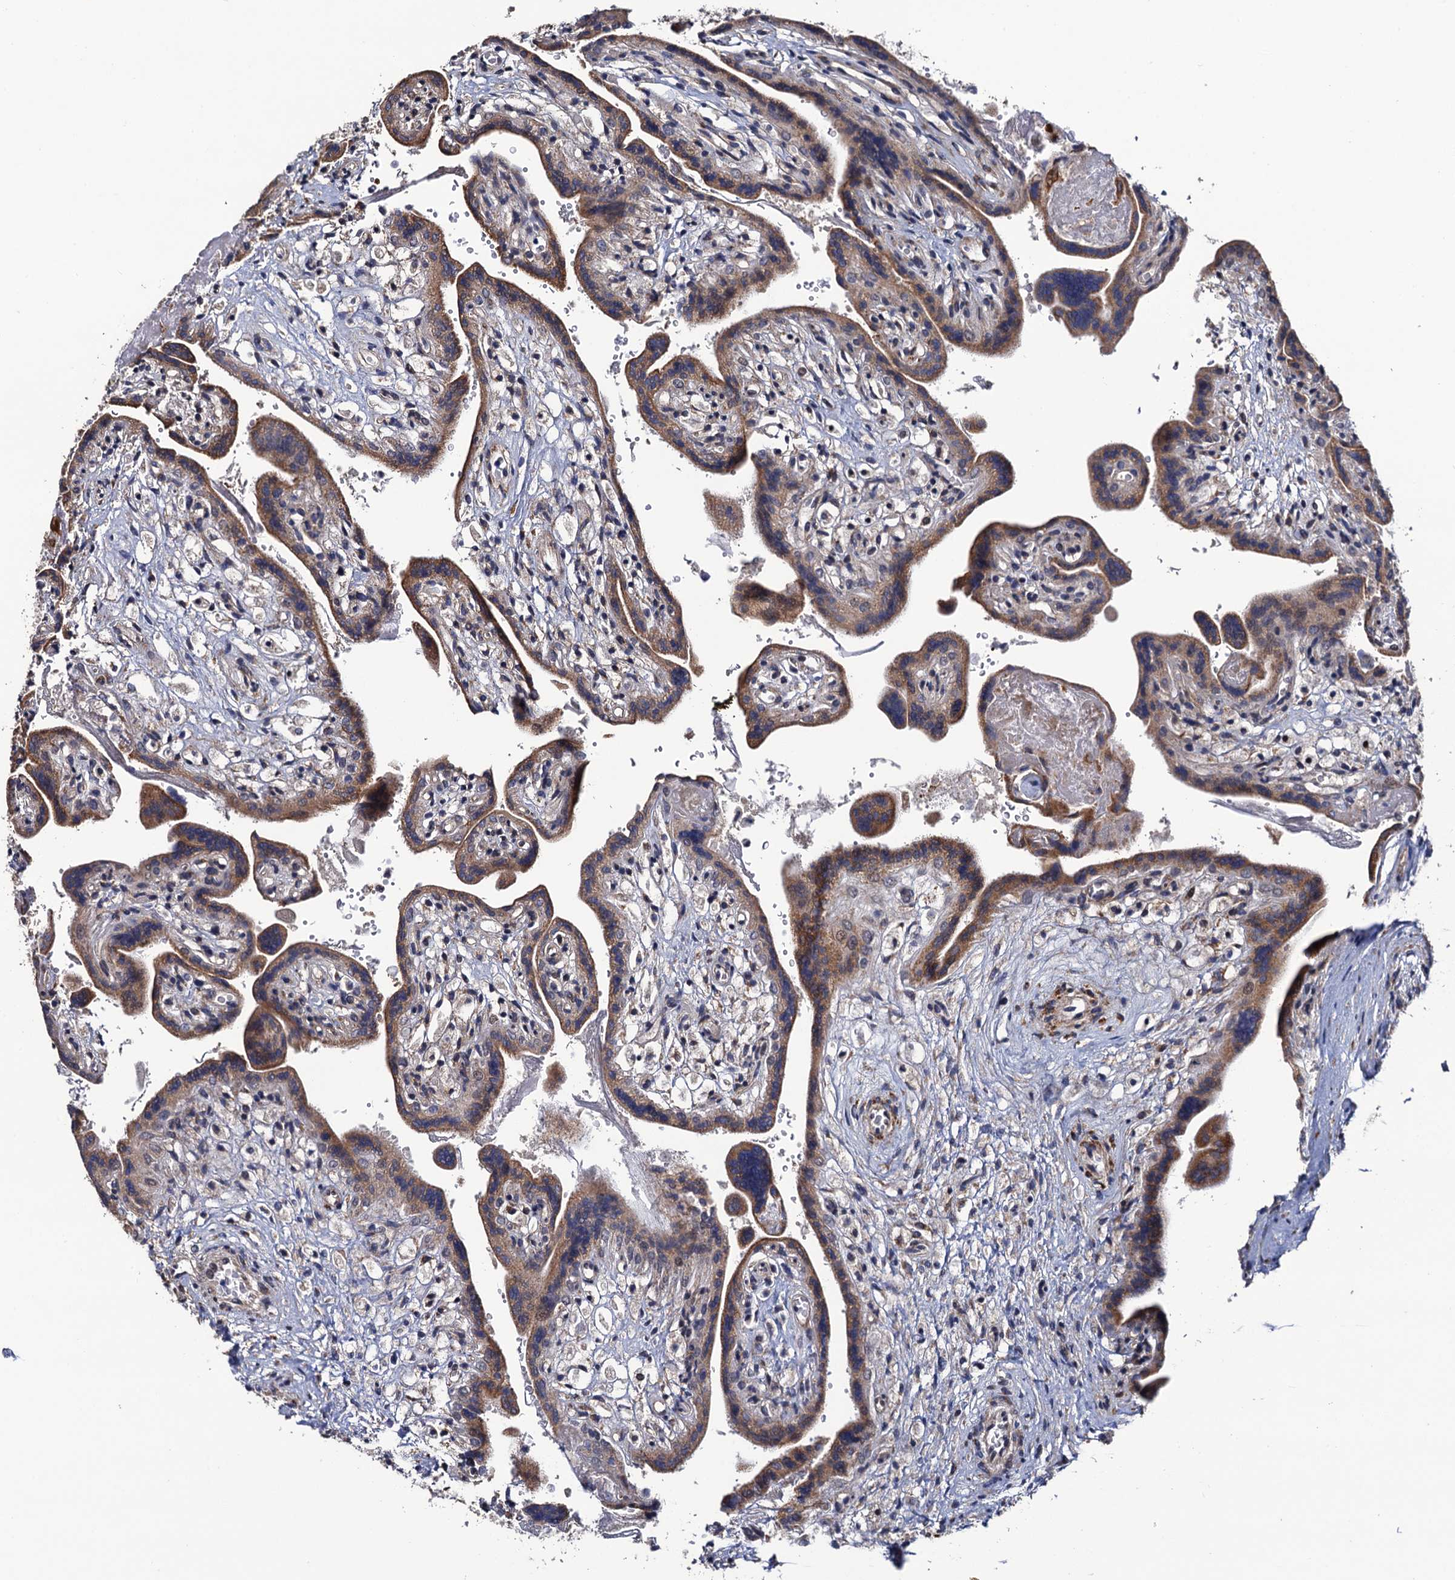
{"staining": {"intensity": "strong", "quantity": ">75%", "location": "cytoplasmic/membranous,nuclear"}, "tissue": "placenta", "cell_type": "Trophoblastic cells", "image_type": "normal", "snomed": [{"axis": "morphology", "description": "Normal tissue, NOS"}, {"axis": "topography", "description": "Placenta"}], "caption": "Immunohistochemical staining of benign placenta reveals >75% levels of strong cytoplasmic/membranous,nuclear protein expression in about >75% of trophoblastic cells. (DAB IHC, brown staining for protein, blue staining for nuclei).", "gene": "LRRC63", "patient": {"sex": "female", "age": 37}}